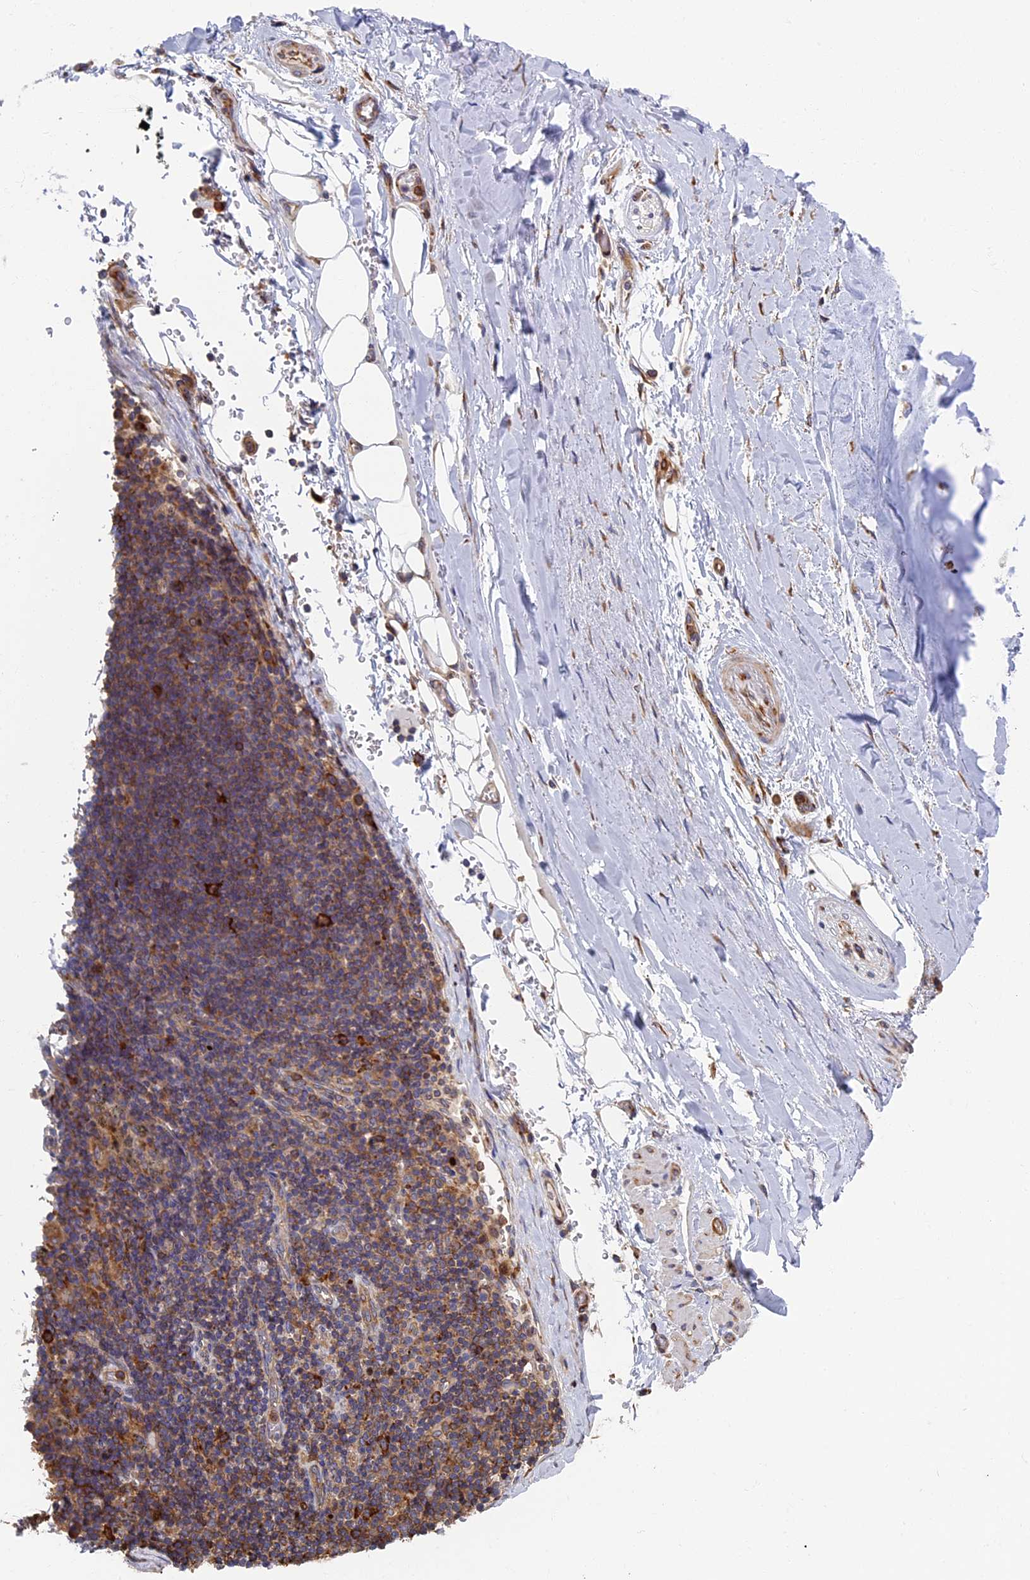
{"staining": {"intensity": "moderate", "quantity": "<25%", "location": "cytoplasmic/membranous"}, "tissue": "adipose tissue", "cell_type": "Adipocytes", "image_type": "normal", "snomed": [{"axis": "morphology", "description": "Normal tissue, NOS"}, {"axis": "topography", "description": "Lymph node"}, {"axis": "topography", "description": "Cartilage tissue"}, {"axis": "topography", "description": "Bronchus"}], "caption": "This is a histology image of immunohistochemistry staining of benign adipose tissue, which shows moderate staining in the cytoplasmic/membranous of adipocytes.", "gene": "YBX1", "patient": {"sex": "male", "age": 63}}